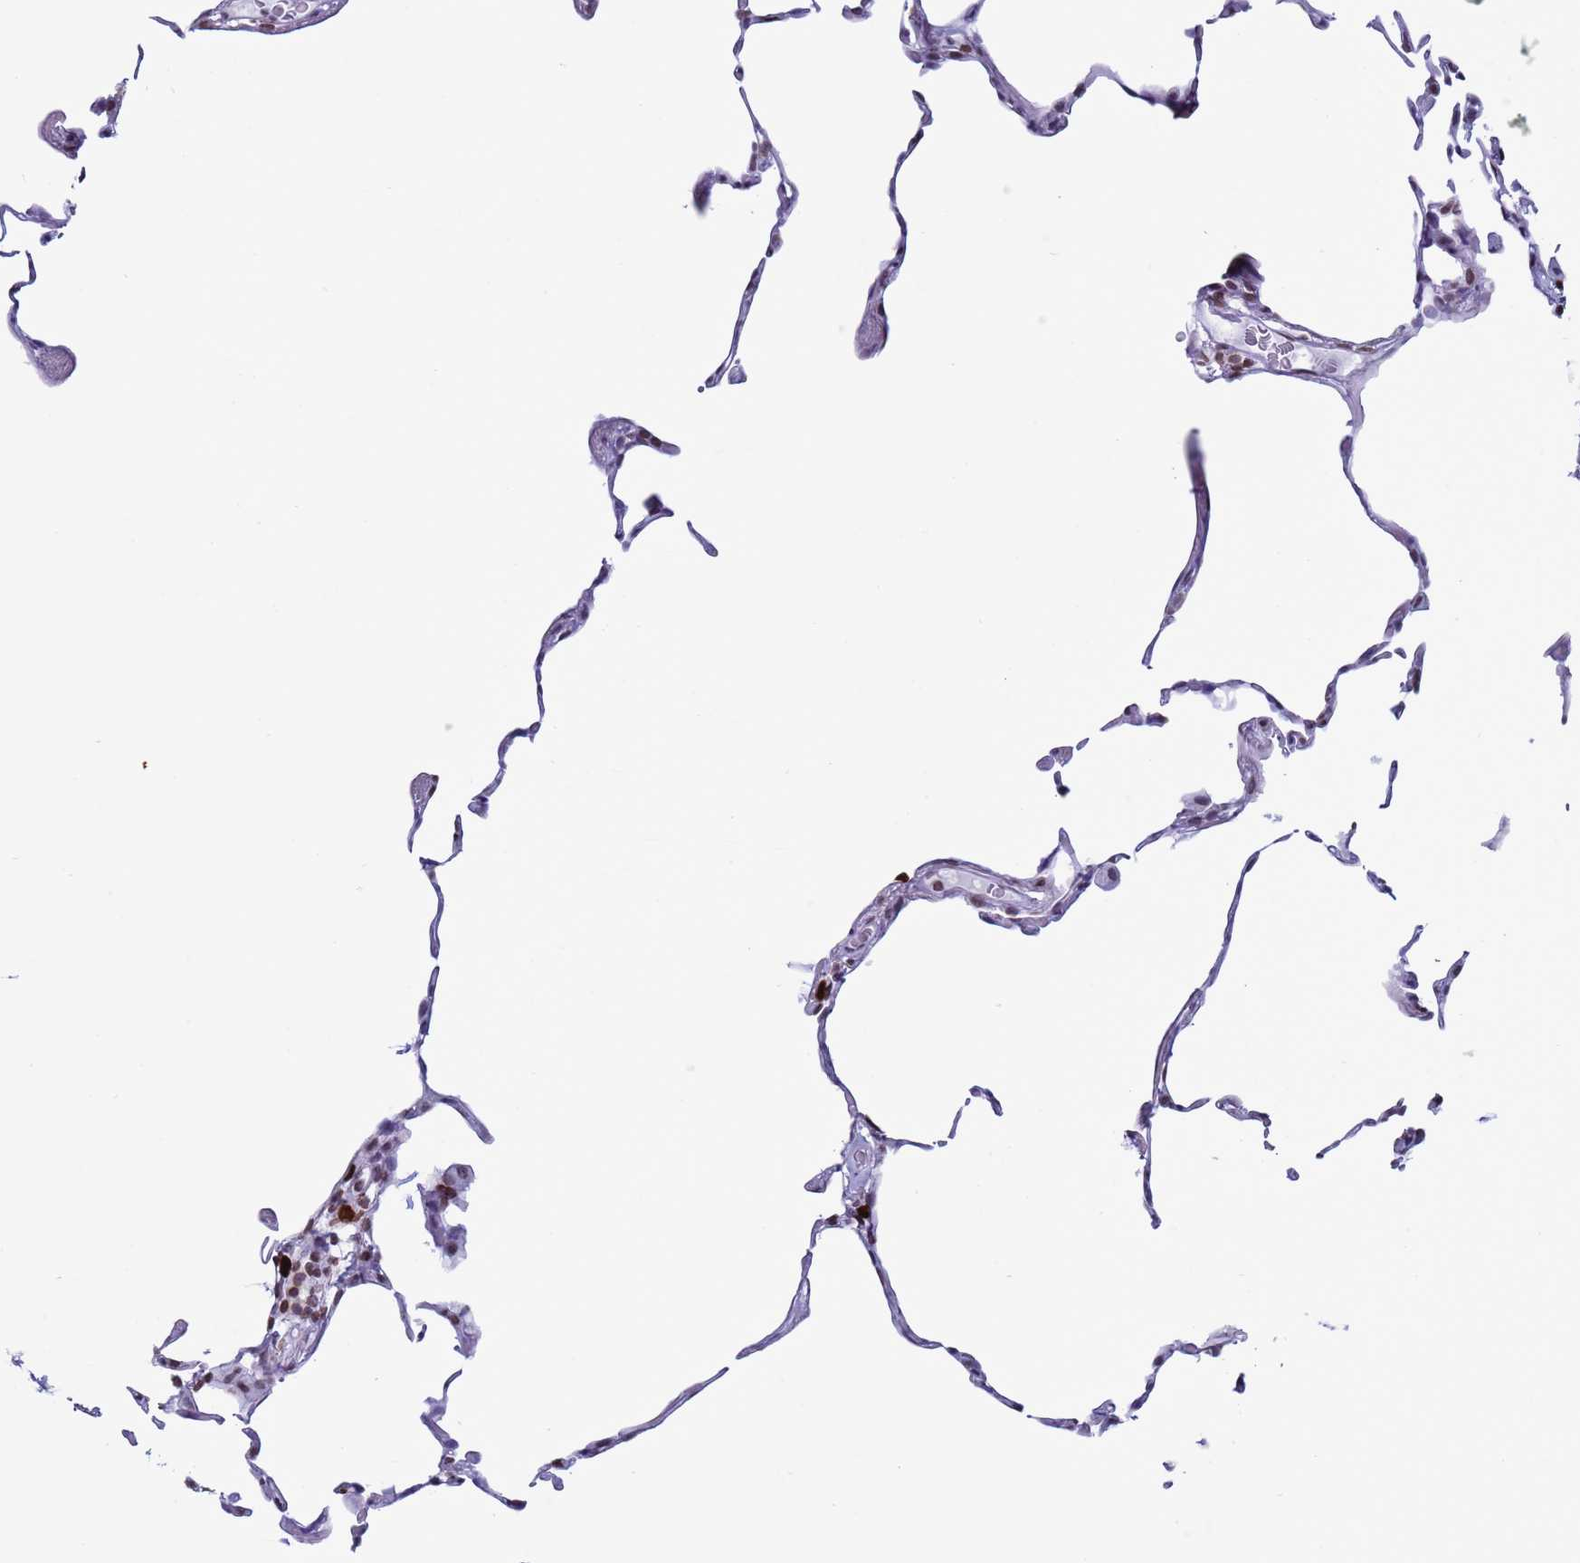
{"staining": {"intensity": "moderate", "quantity": "<25%", "location": "nuclear"}, "tissue": "lung", "cell_type": "Alveolar cells", "image_type": "normal", "snomed": [{"axis": "morphology", "description": "Normal tissue, NOS"}, {"axis": "topography", "description": "Lung"}], "caption": "IHC photomicrograph of unremarkable human lung stained for a protein (brown), which displays low levels of moderate nuclear positivity in approximately <25% of alveolar cells.", "gene": "H4C11", "patient": {"sex": "female", "age": 57}}